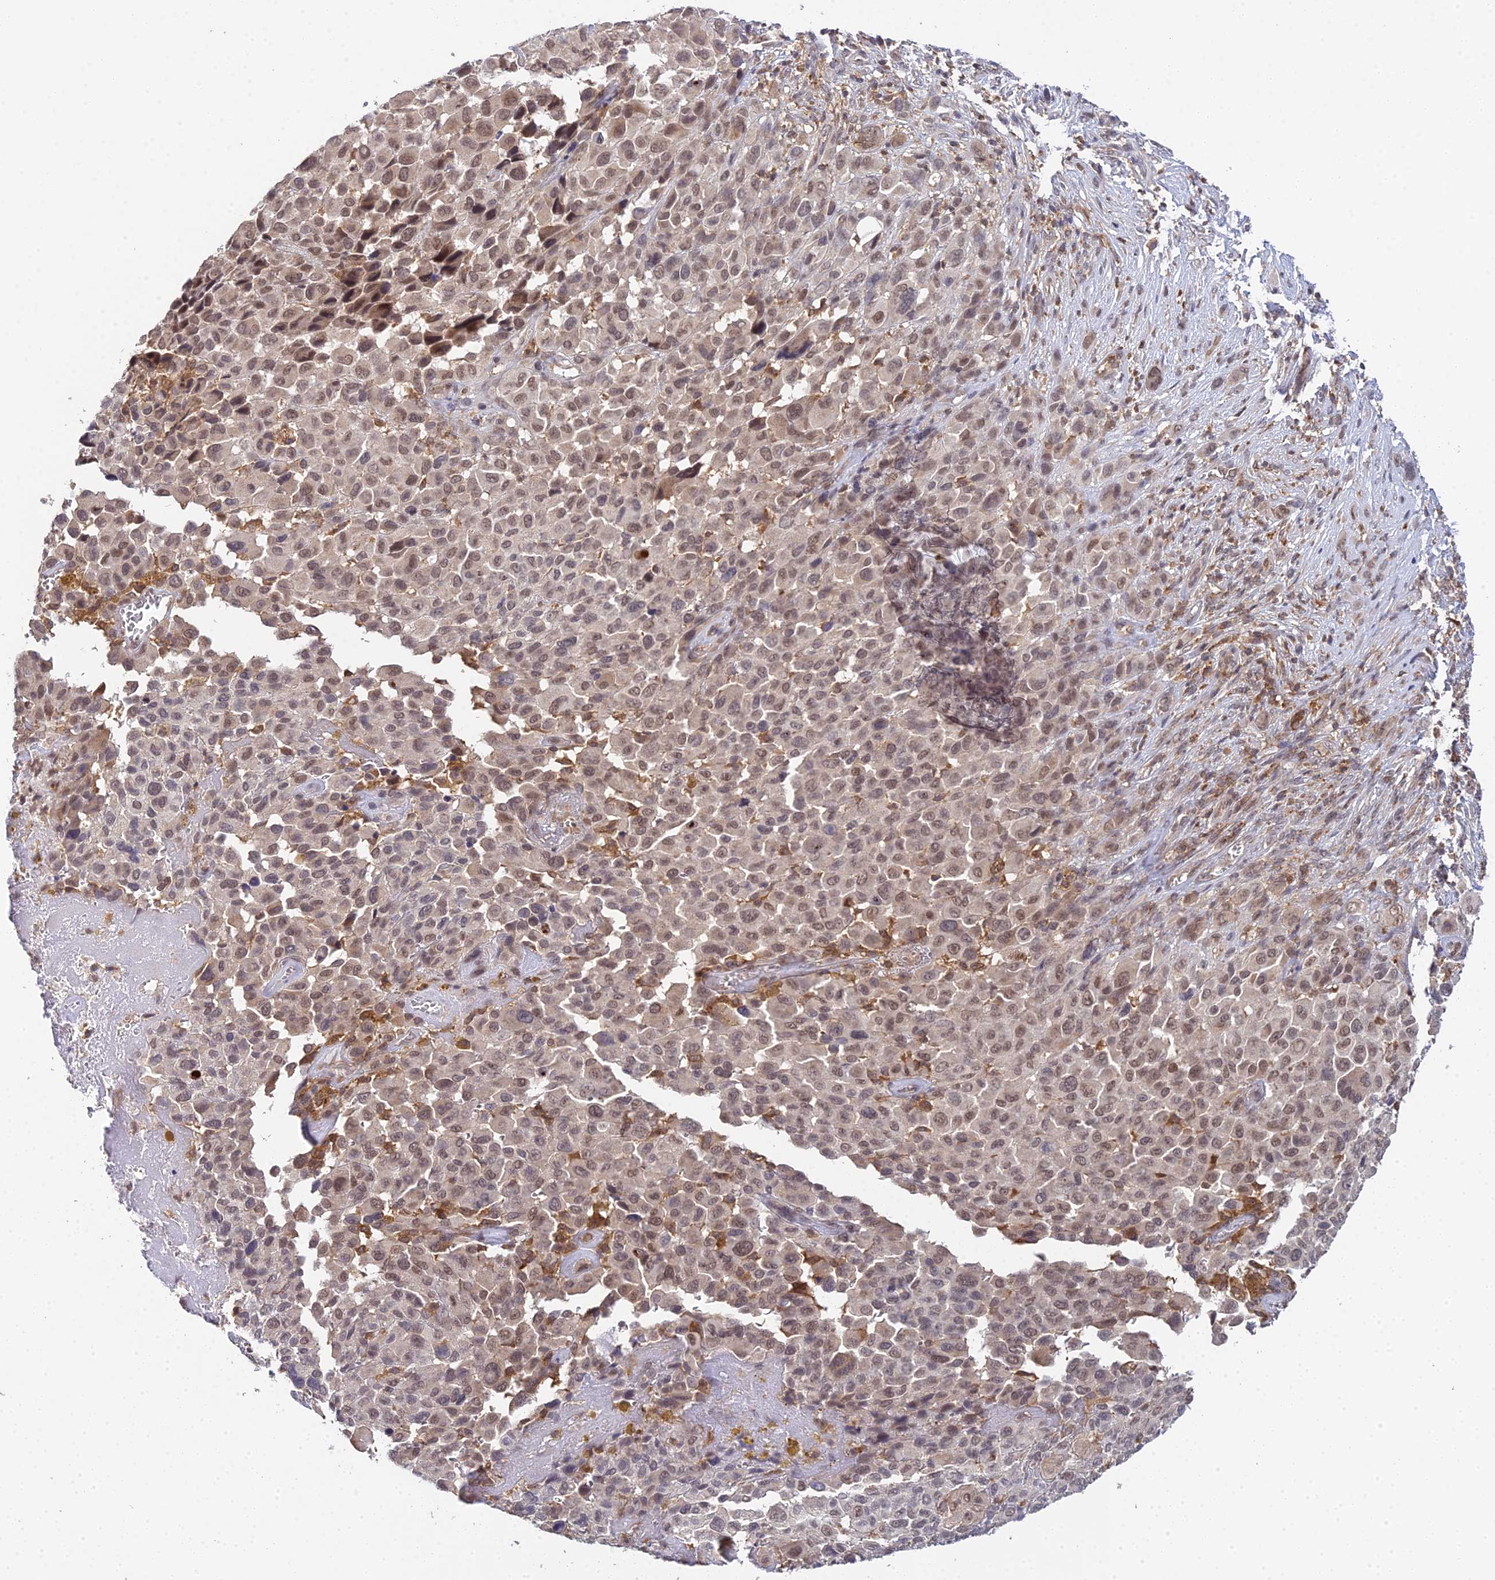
{"staining": {"intensity": "moderate", "quantity": "25%-75%", "location": "cytoplasmic/membranous,nuclear"}, "tissue": "melanoma", "cell_type": "Tumor cells", "image_type": "cancer", "snomed": [{"axis": "morphology", "description": "Malignant melanoma, NOS"}, {"axis": "topography", "description": "Skin of trunk"}], "caption": "Immunohistochemistry (IHC) (DAB (3,3'-diaminobenzidine)) staining of human melanoma demonstrates moderate cytoplasmic/membranous and nuclear protein expression in approximately 25%-75% of tumor cells. (Stains: DAB (3,3'-diaminobenzidine) in brown, nuclei in blue, Microscopy: brightfield microscopy at high magnification).", "gene": "TPRX1", "patient": {"sex": "male", "age": 71}}